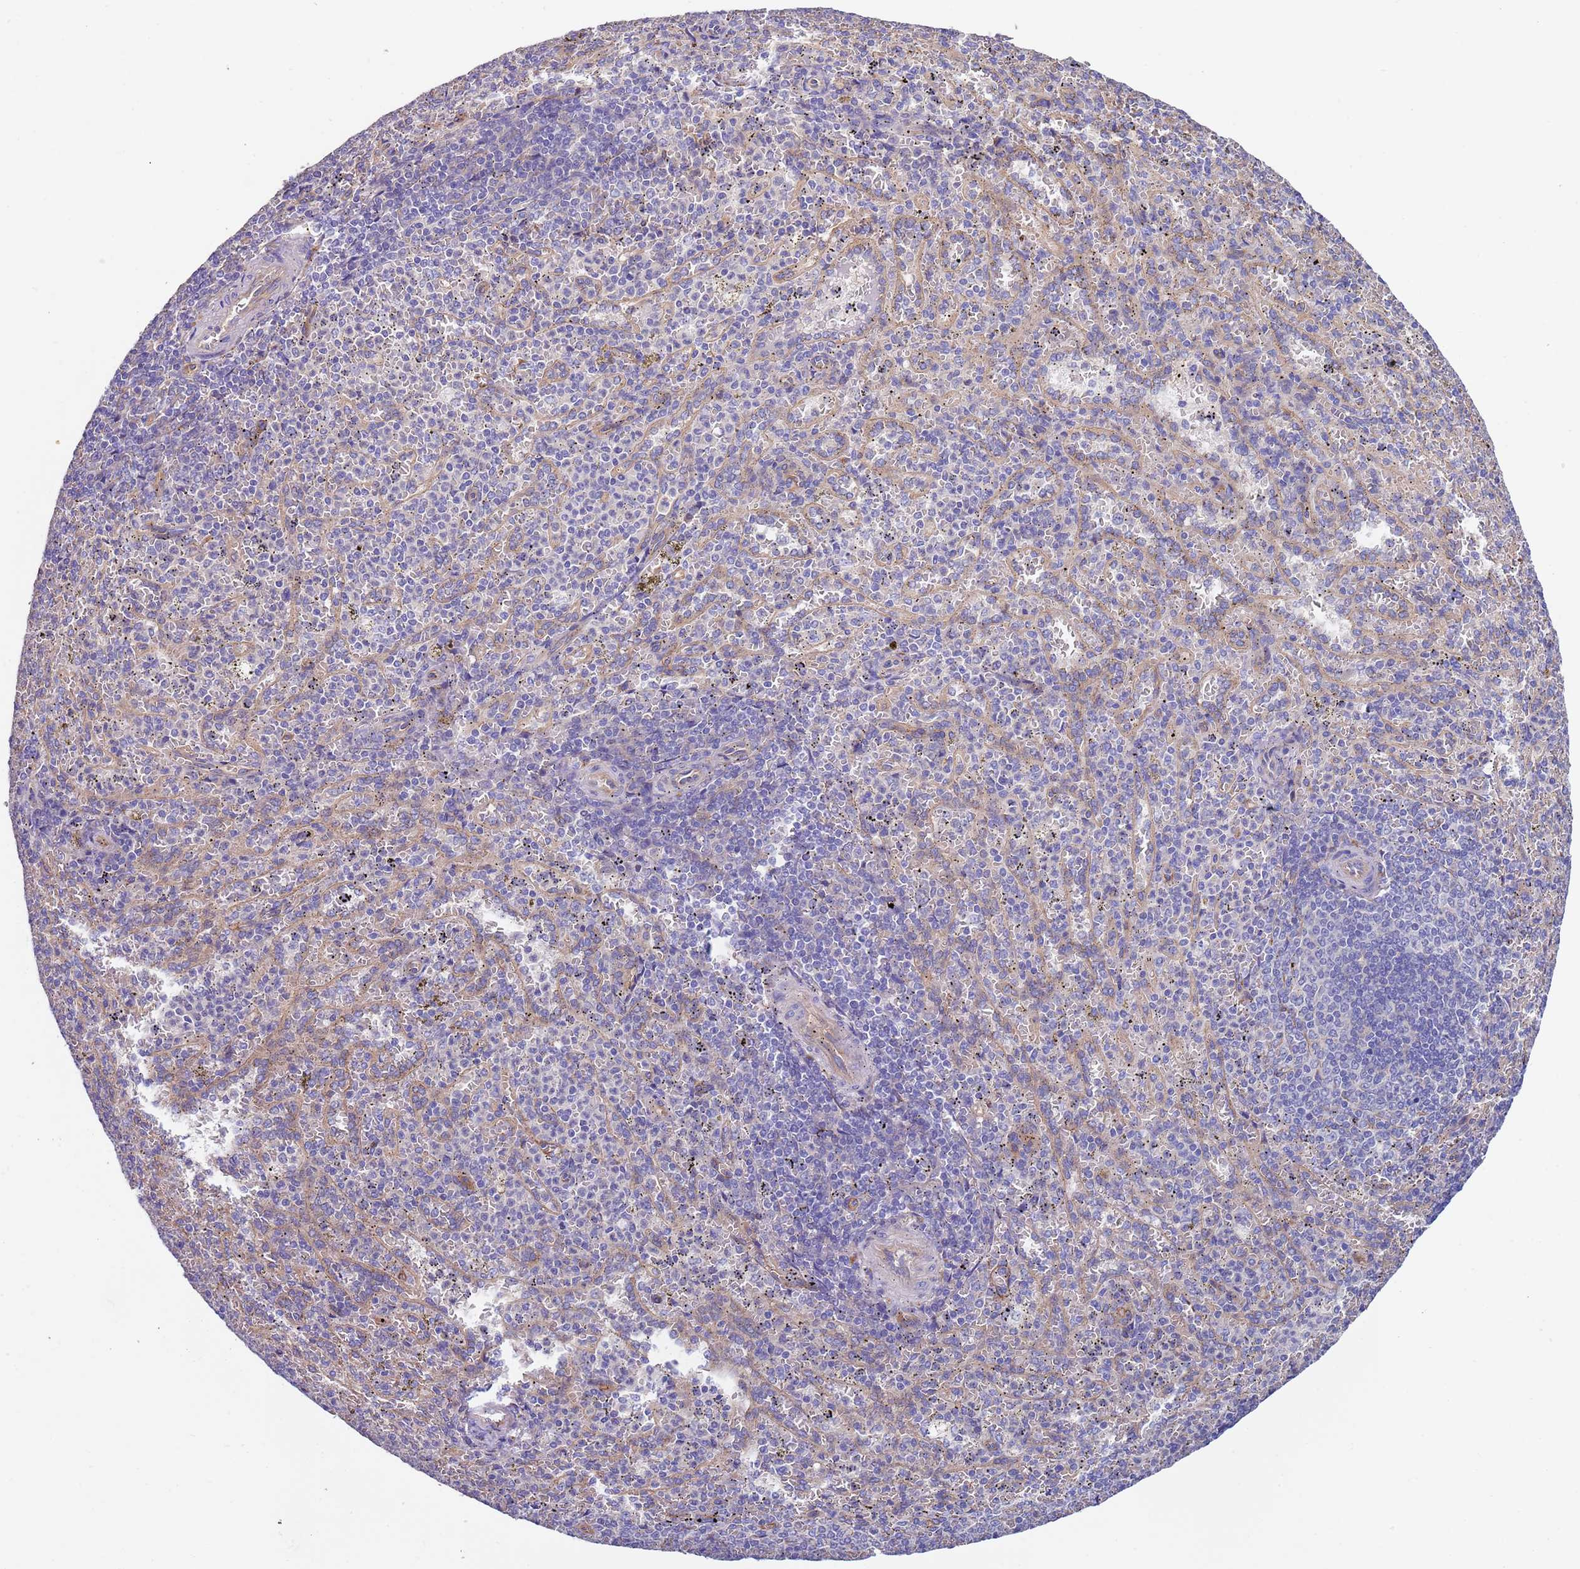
{"staining": {"intensity": "negative", "quantity": "none", "location": "none"}, "tissue": "spleen", "cell_type": "Cells in red pulp", "image_type": "normal", "snomed": [{"axis": "morphology", "description": "Normal tissue, NOS"}, {"axis": "topography", "description": "Spleen"}], "caption": "Spleen was stained to show a protein in brown. There is no significant expression in cells in red pulp. The staining is performed using DAB brown chromogen with nuclei counter-stained in using hematoxylin.", "gene": "LAMB4", "patient": {"sex": "female", "age": 21}}